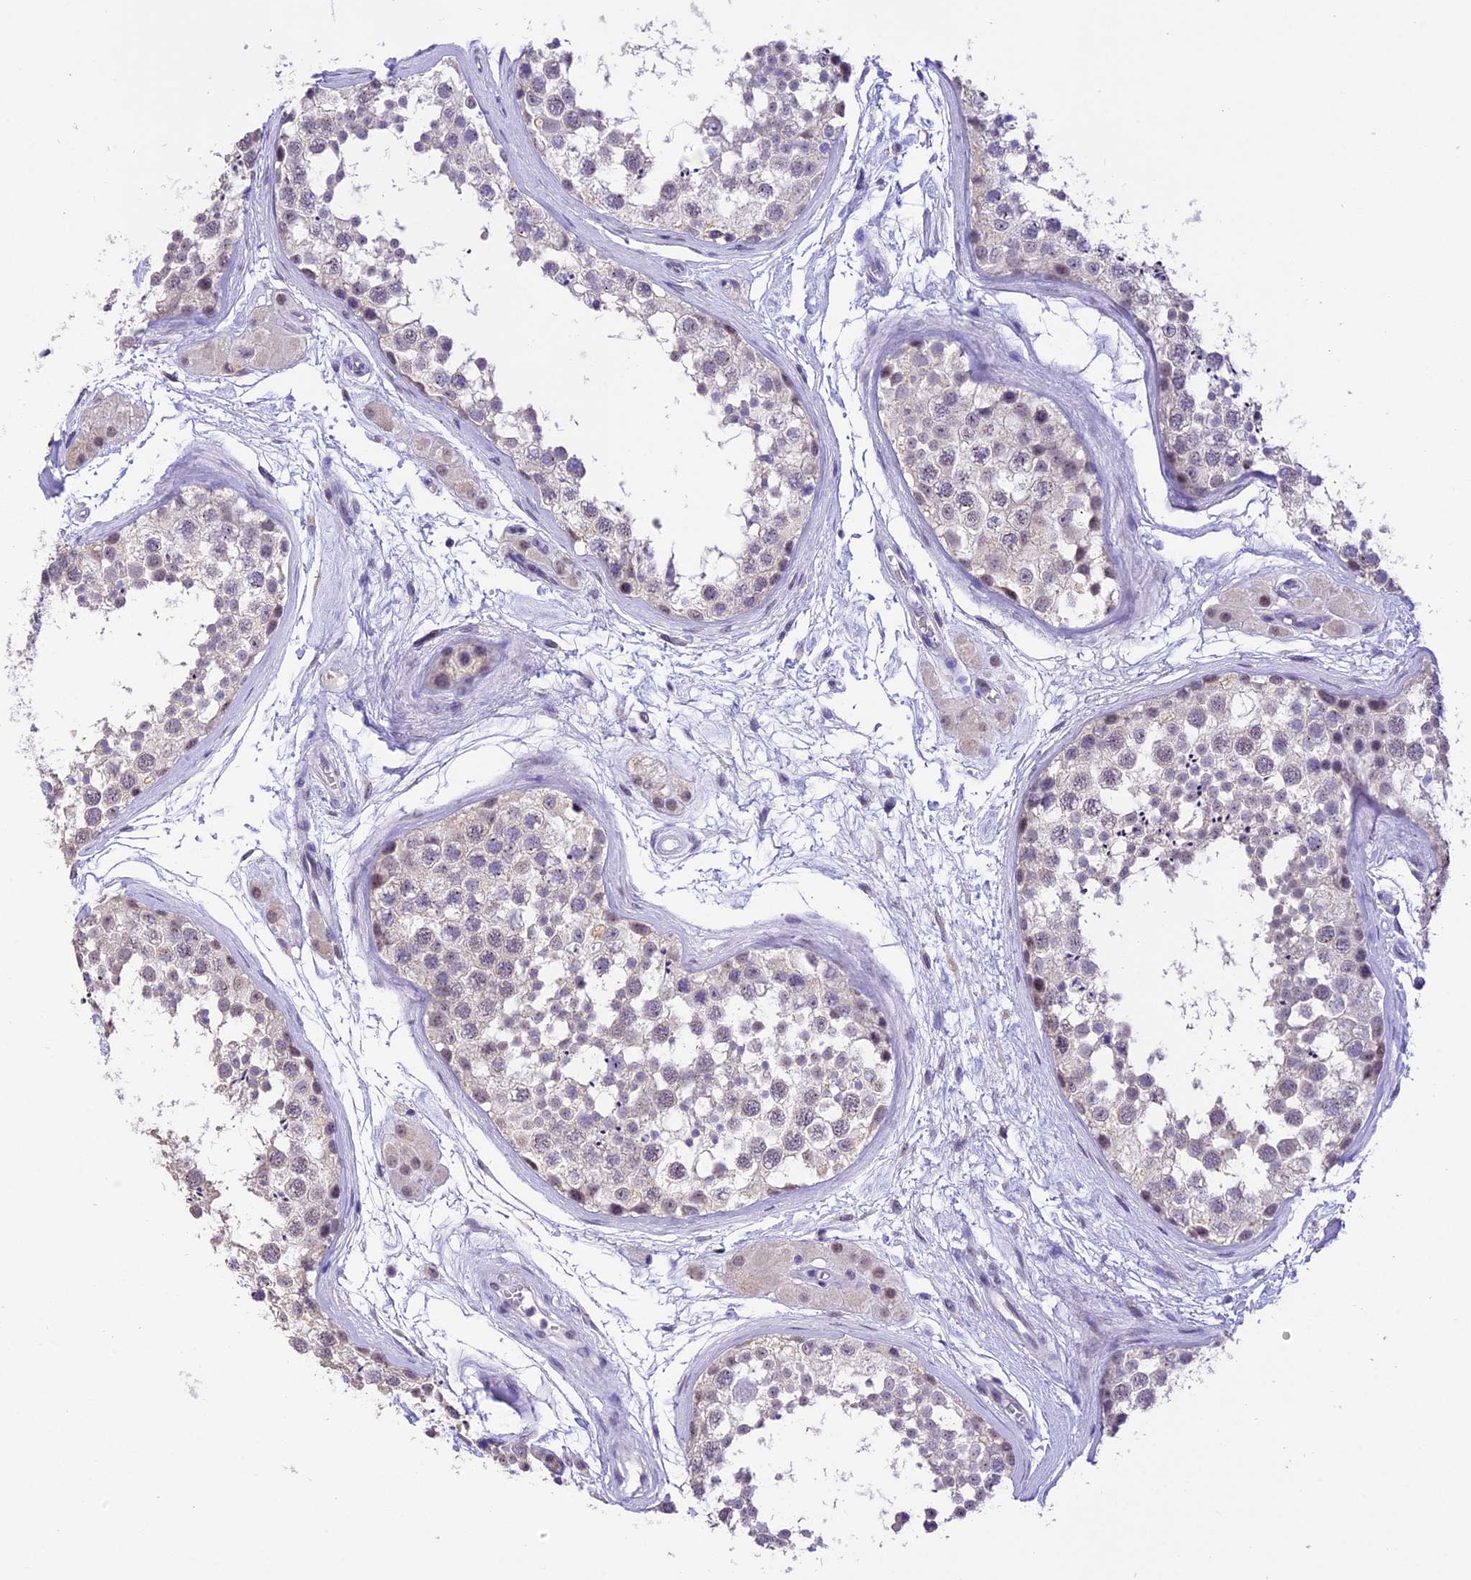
{"staining": {"intensity": "negative", "quantity": "none", "location": "none"}, "tissue": "testis", "cell_type": "Cells in seminiferous ducts", "image_type": "normal", "snomed": [{"axis": "morphology", "description": "Normal tissue, NOS"}, {"axis": "topography", "description": "Testis"}], "caption": "Testis was stained to show a protein in brown. There is no significant staining in cells in seminiferous ducts. Brightfield microscopy of immunohistochemistry stained with DAB (3,3'-diaminobenzidine) (brown) and hematoxylin (blue), captured at high magnification.", "gene": "AHSP", "patient": {"sex": "male", "age": 56}}